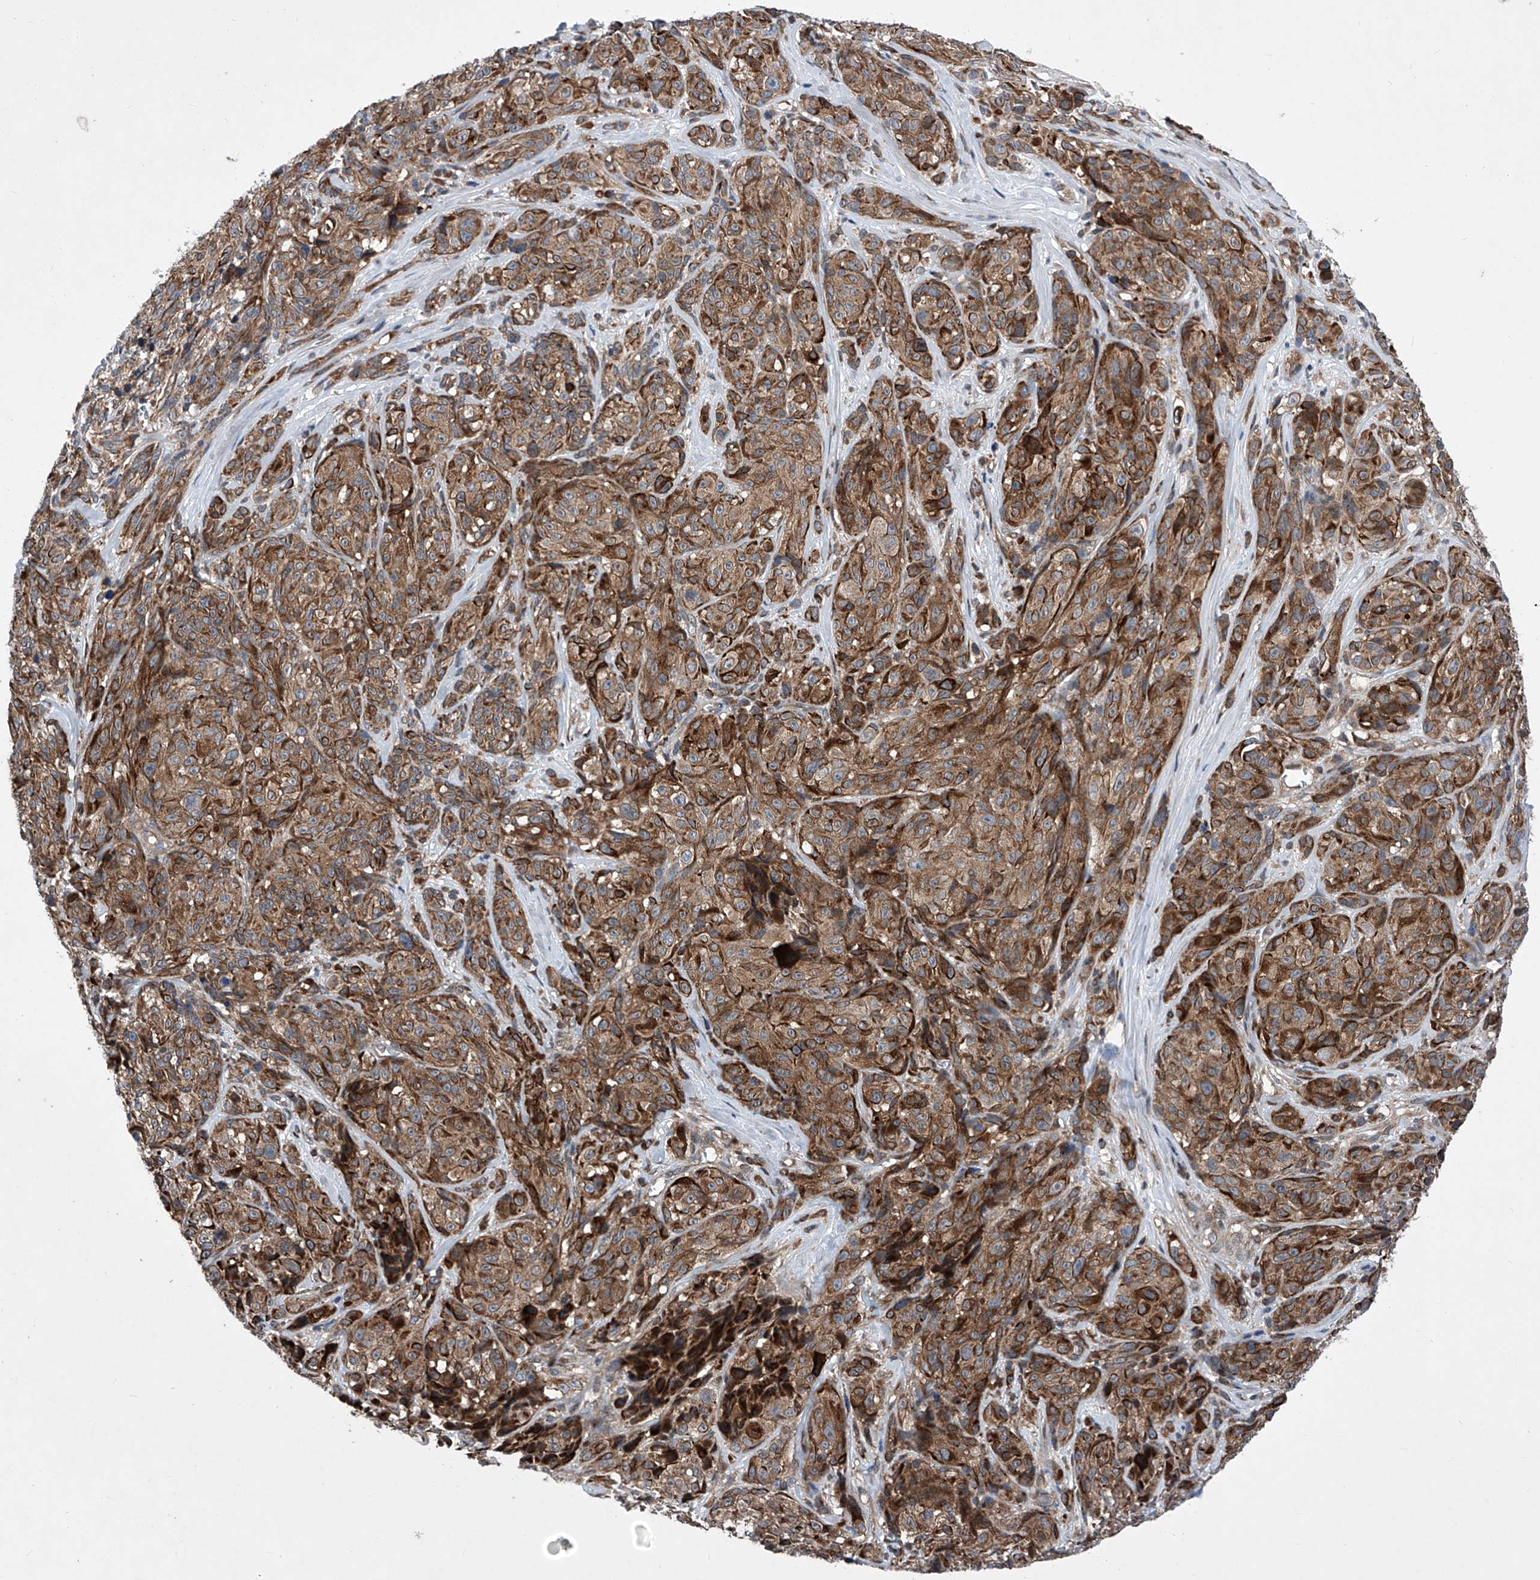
{"staining": {"intensity": "moderate", "quantity": ">75%", "location": "cytoplasmic/membranous"}, "tissue": "melanoma", "cell_type": "Tumor cells", "image_type": "cancer", "snomed": [{"axis": "morphology", "description": "Malignant melanoma, NOS"}, {"axis": "topography", "description": "Skin"}], "caption": "High-magnification brightfield microscopy of malignant melanoma stained with DAB (3,3'-diaminobenzidine) (brown) and counterstained with hematoxylin (blue). tumor cells exhibit moderate cytoplasmic/membranous positivity is identified in approximately>75% of cells.", "gene": "KTI12", "patient": {"sex": "male", "age": 73}}